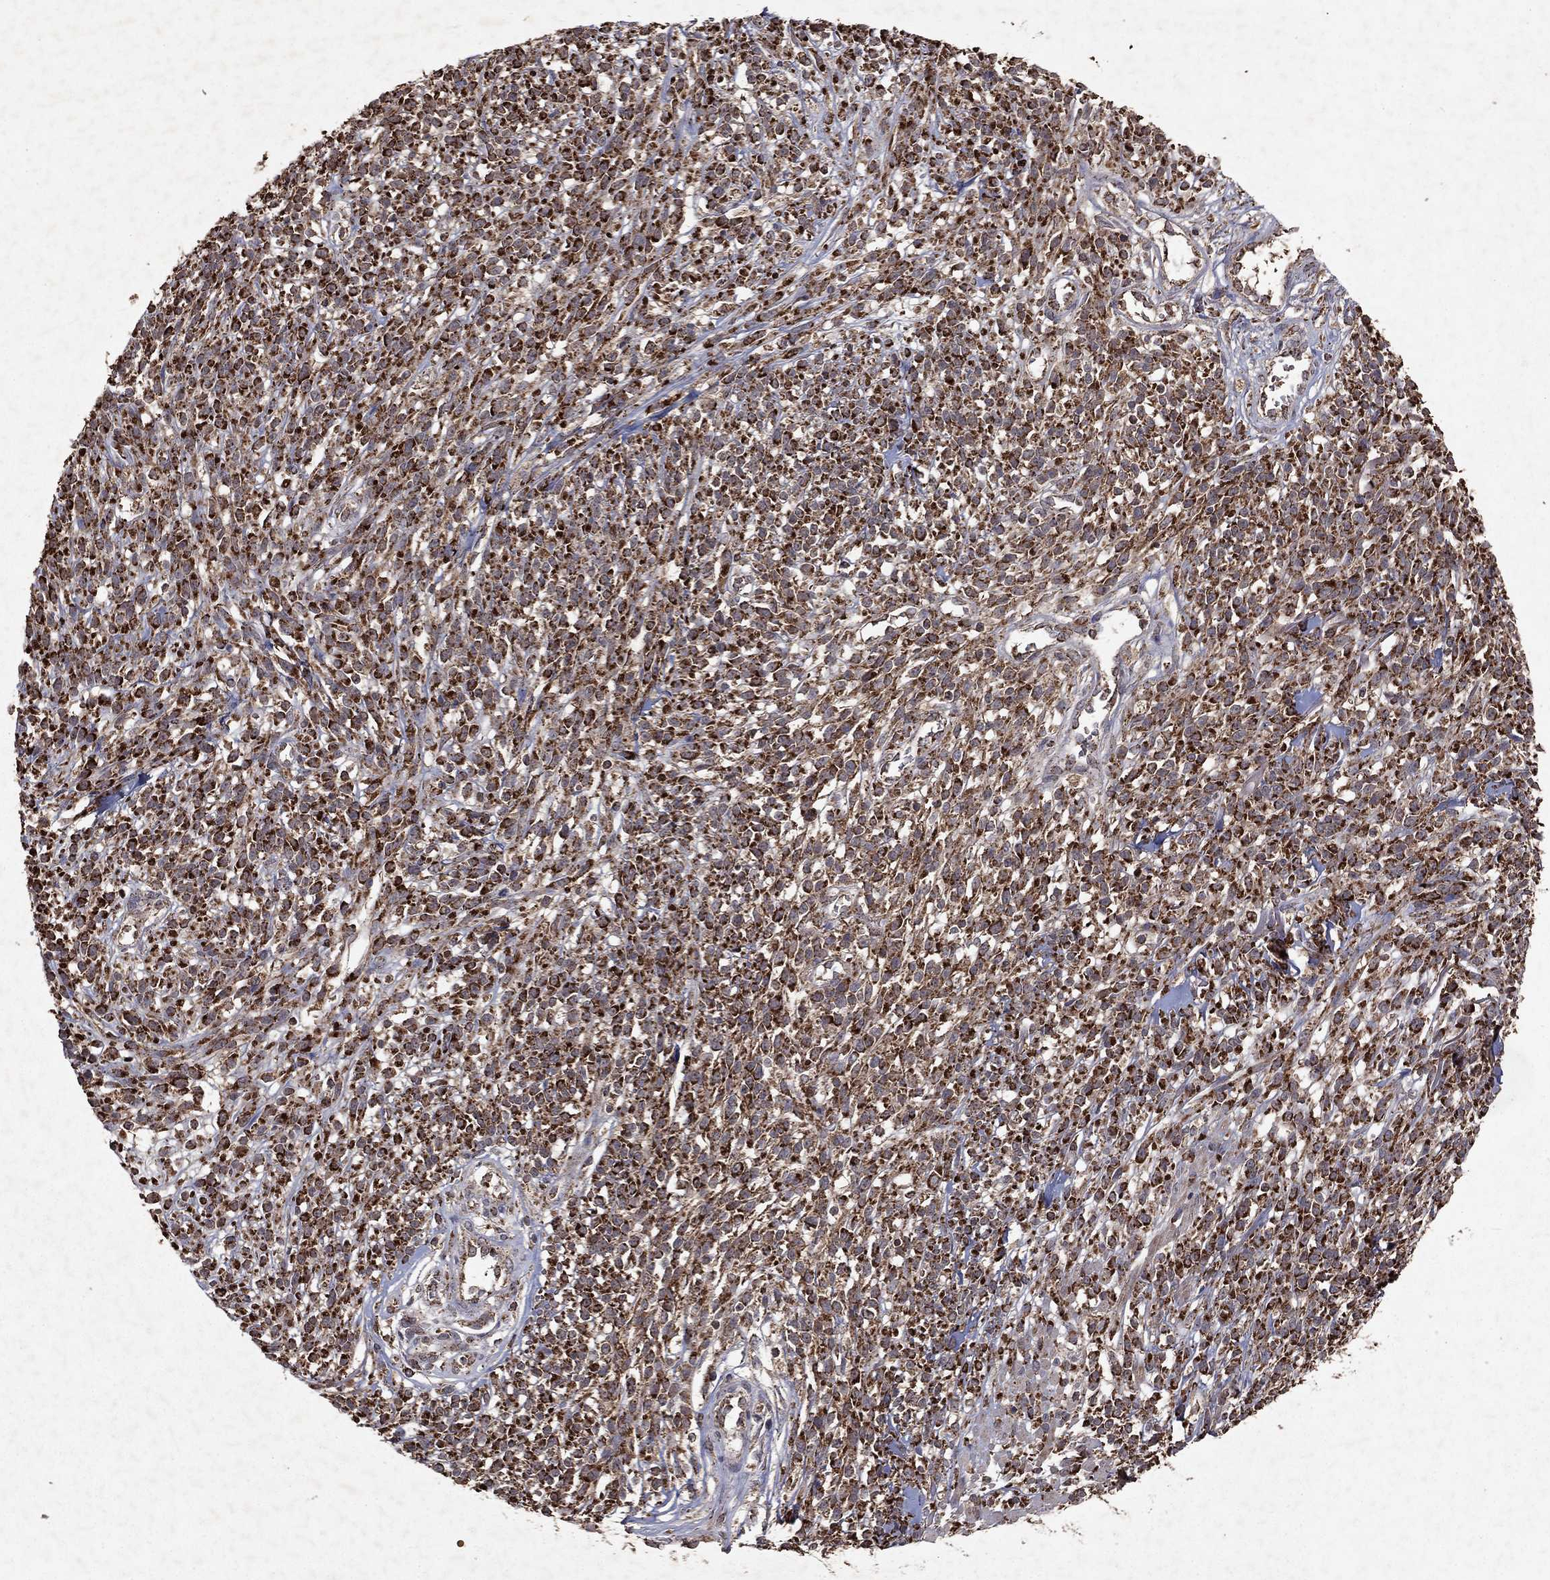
{"staining": {"intensity": "strong", "quantity": ">75%", "location": "cytoplasmic/membranous"}, "tissue": "melanoma", "cell_type": "Tumor cells", "image_type": "cancer", "snomed": [{"axis": "morphology", "description": "Malignant melanoma, NOS"}, {"axis": "topography", "description": "Skin"}, {"axis": "topography", "description": "Skin of trunk"}], "caption": "A brown stain highlights strong cytoplasmic/membranous staining of a protein in malignant melanoma tumor cells.", "gene": "PYROXD2", "patient": {"sex": "male", "age": 74}}